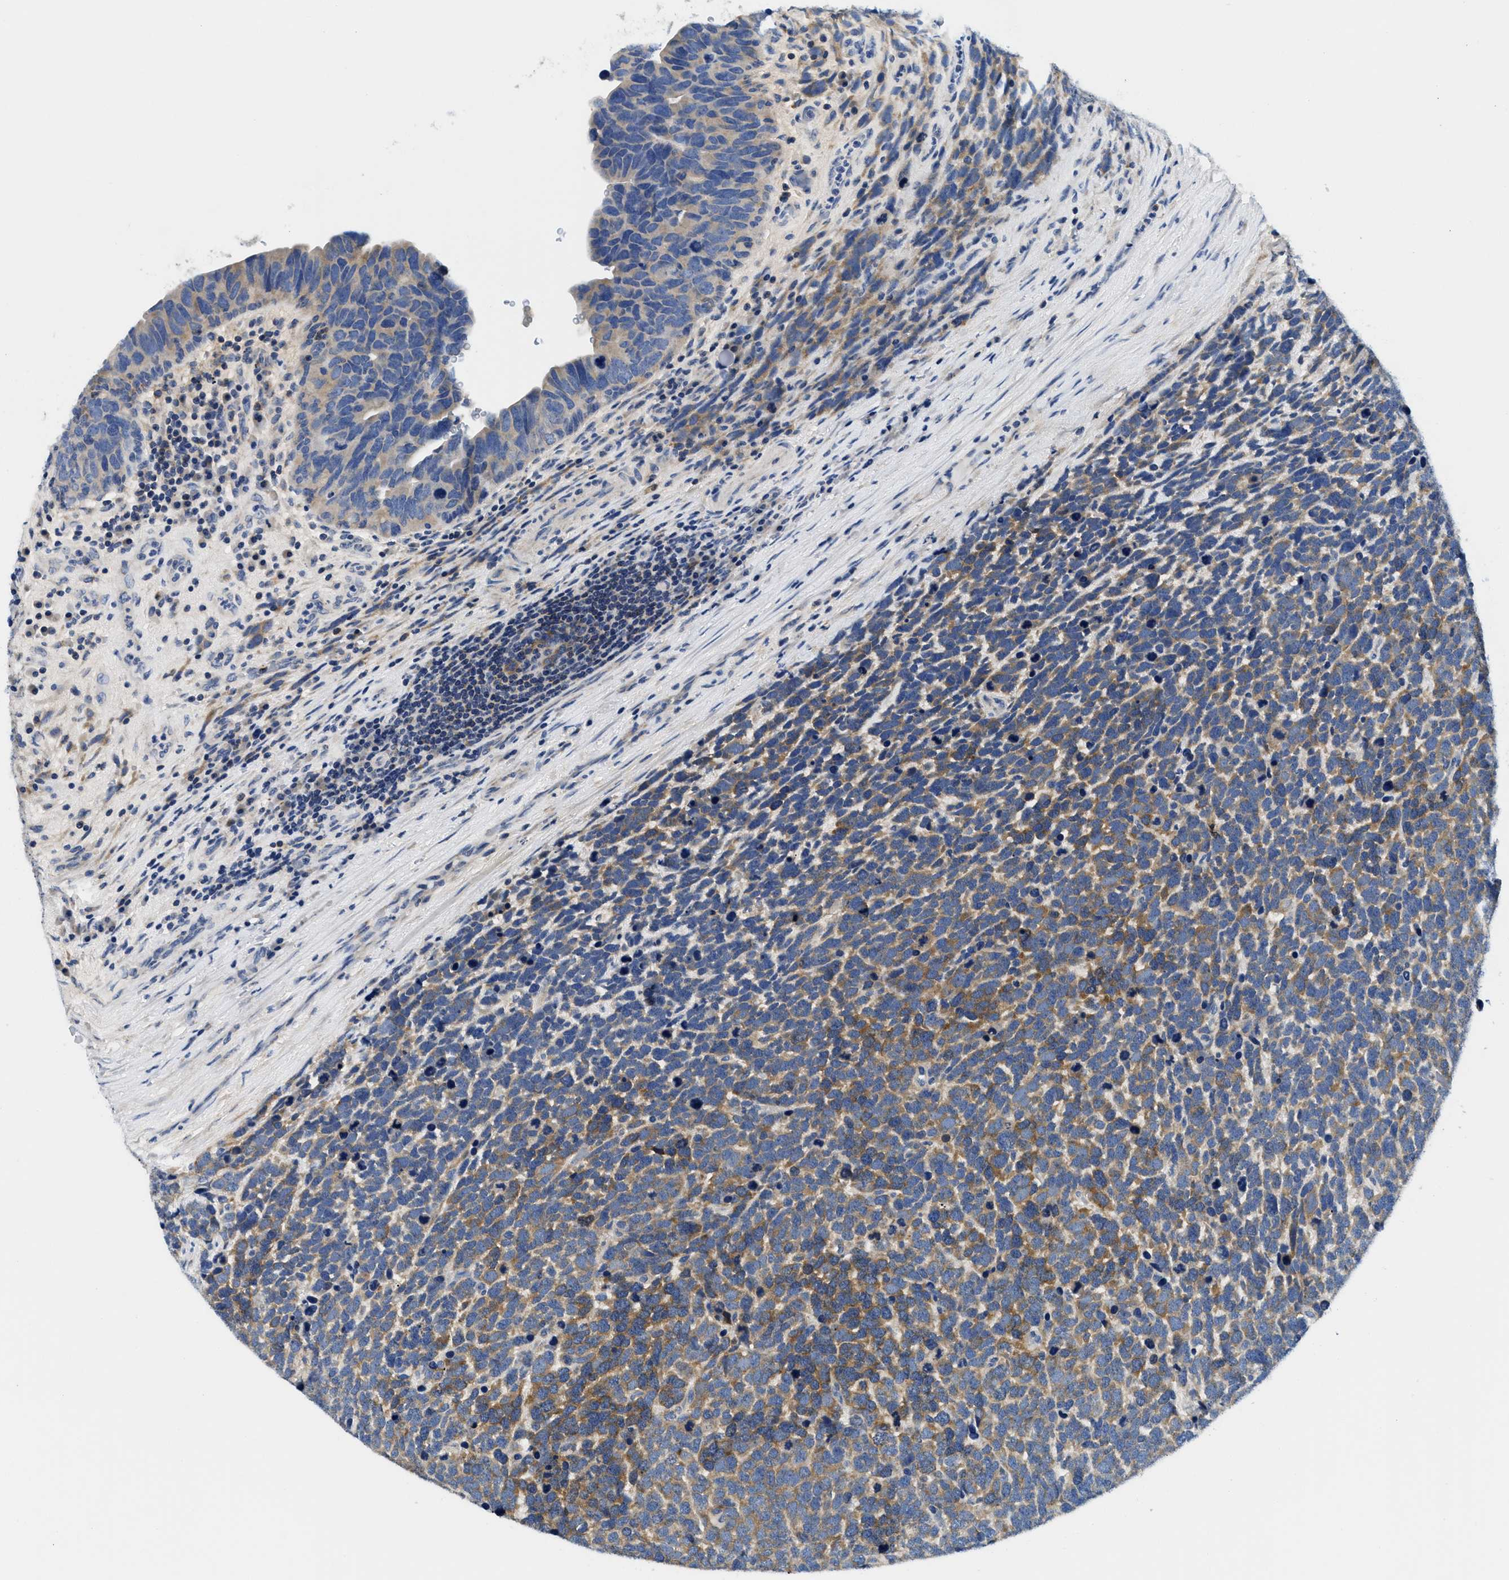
{"staining": {"intensity": "moderate", "quantity": "<25%", "location": "cytoplasmic/membranous"}, "tissue": "urothelial cancer", "cell_type": "Tumor cells", "image_type": "cancer", "snomed": [{"axis": "morphology", "description": "Urothelial carcinoma, High grade"}, {"axis": "topography", "description": "Urinary bladder"}], "caption": "An image showing moderate cytoplasmic/membranous staining in about <25% of tumor cells in urothelial cancer, as visualized by brown immunohistochemical staining.", "gene": "MEA1", "patient": {"sex": "female", "age": 82}}